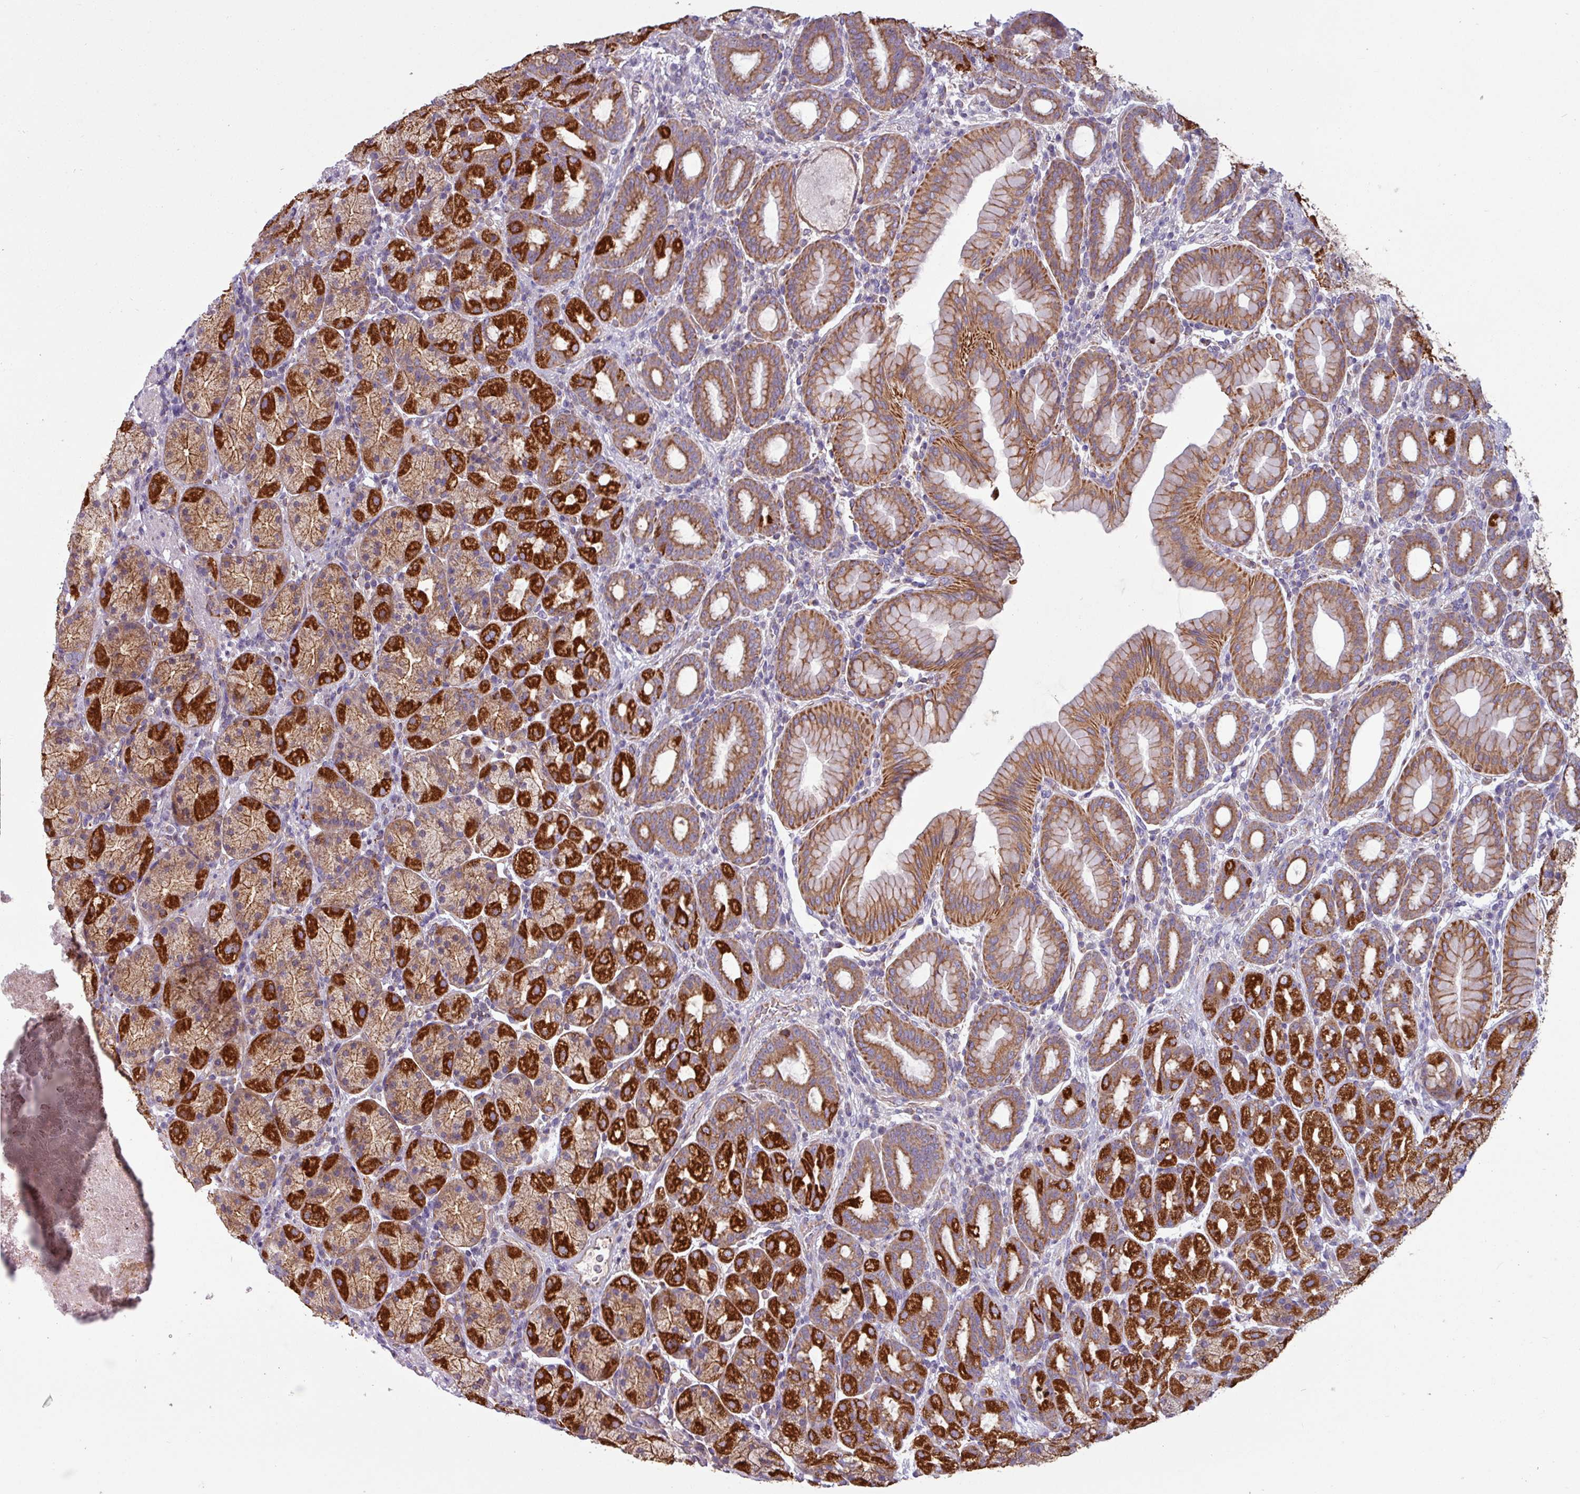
{"staining": {"intensity": "strong", "quantity": "25%-75%", "location": "cytoplasmic/membranous"}, "tissue": "stomach", "cell_type": "Glandular cells", "image_type": "normal", "snomed": [{"axis": "morphology", "description": "Normal tissue, NOS"}, {"axis": "topography", "description": "Stomach, upper"}, {"axis": "topography", "description": "Stomach"}], "caption": "Stomach was stained to show a protein in brown. There is high levels of strong cytoplasmic/membranous staining in about 25%-75% of glandular cells. The protein of interest is shown in brown color, while the nuclei are stained blue.", "gene": "CAMK1", "patient": {"sex": "male", "age": 68}}